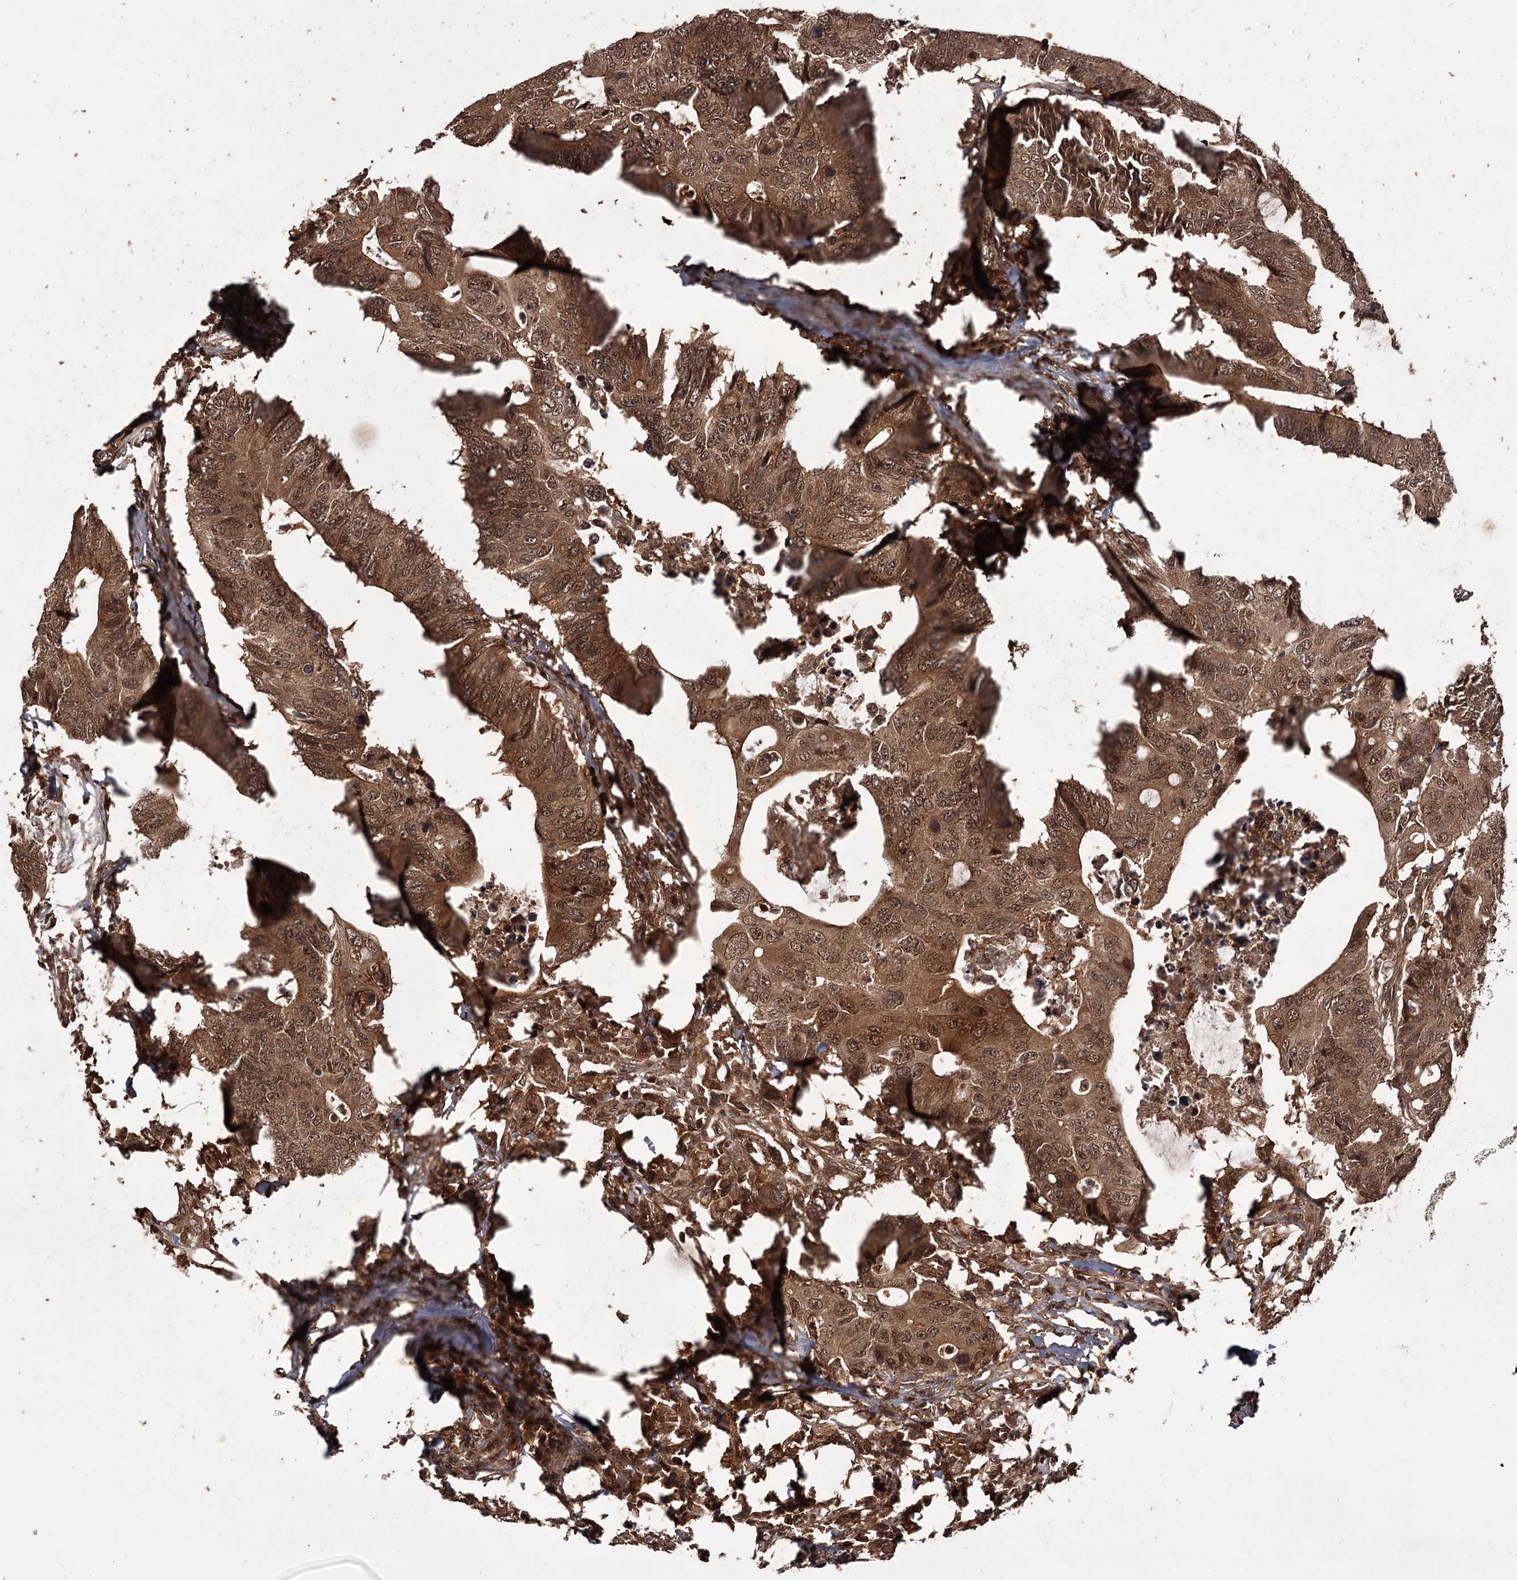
{"staining": {"intensity": "moderate", "quantity": ">75%", "location": "cytoplasmic/membranous,nuclear"}, "tissue": "colorectal cancer", "cell_type": "Tumor cells", "image_type": "cancer", "snomed": [{"axis": "morphology", "description": "Adenocarcinoma, NOS"}, {"axis": "topography", "description": "Colon"}], "caption": "The histopathology image reveals staining of adenocarcinoma (colorectal), revealing moderate cytoplasmic/membranous and nuclear protein expression (brown color) within tumor cells.", "gene": "TBC1D23", "patient": {"sex": "male", "age": 71}}